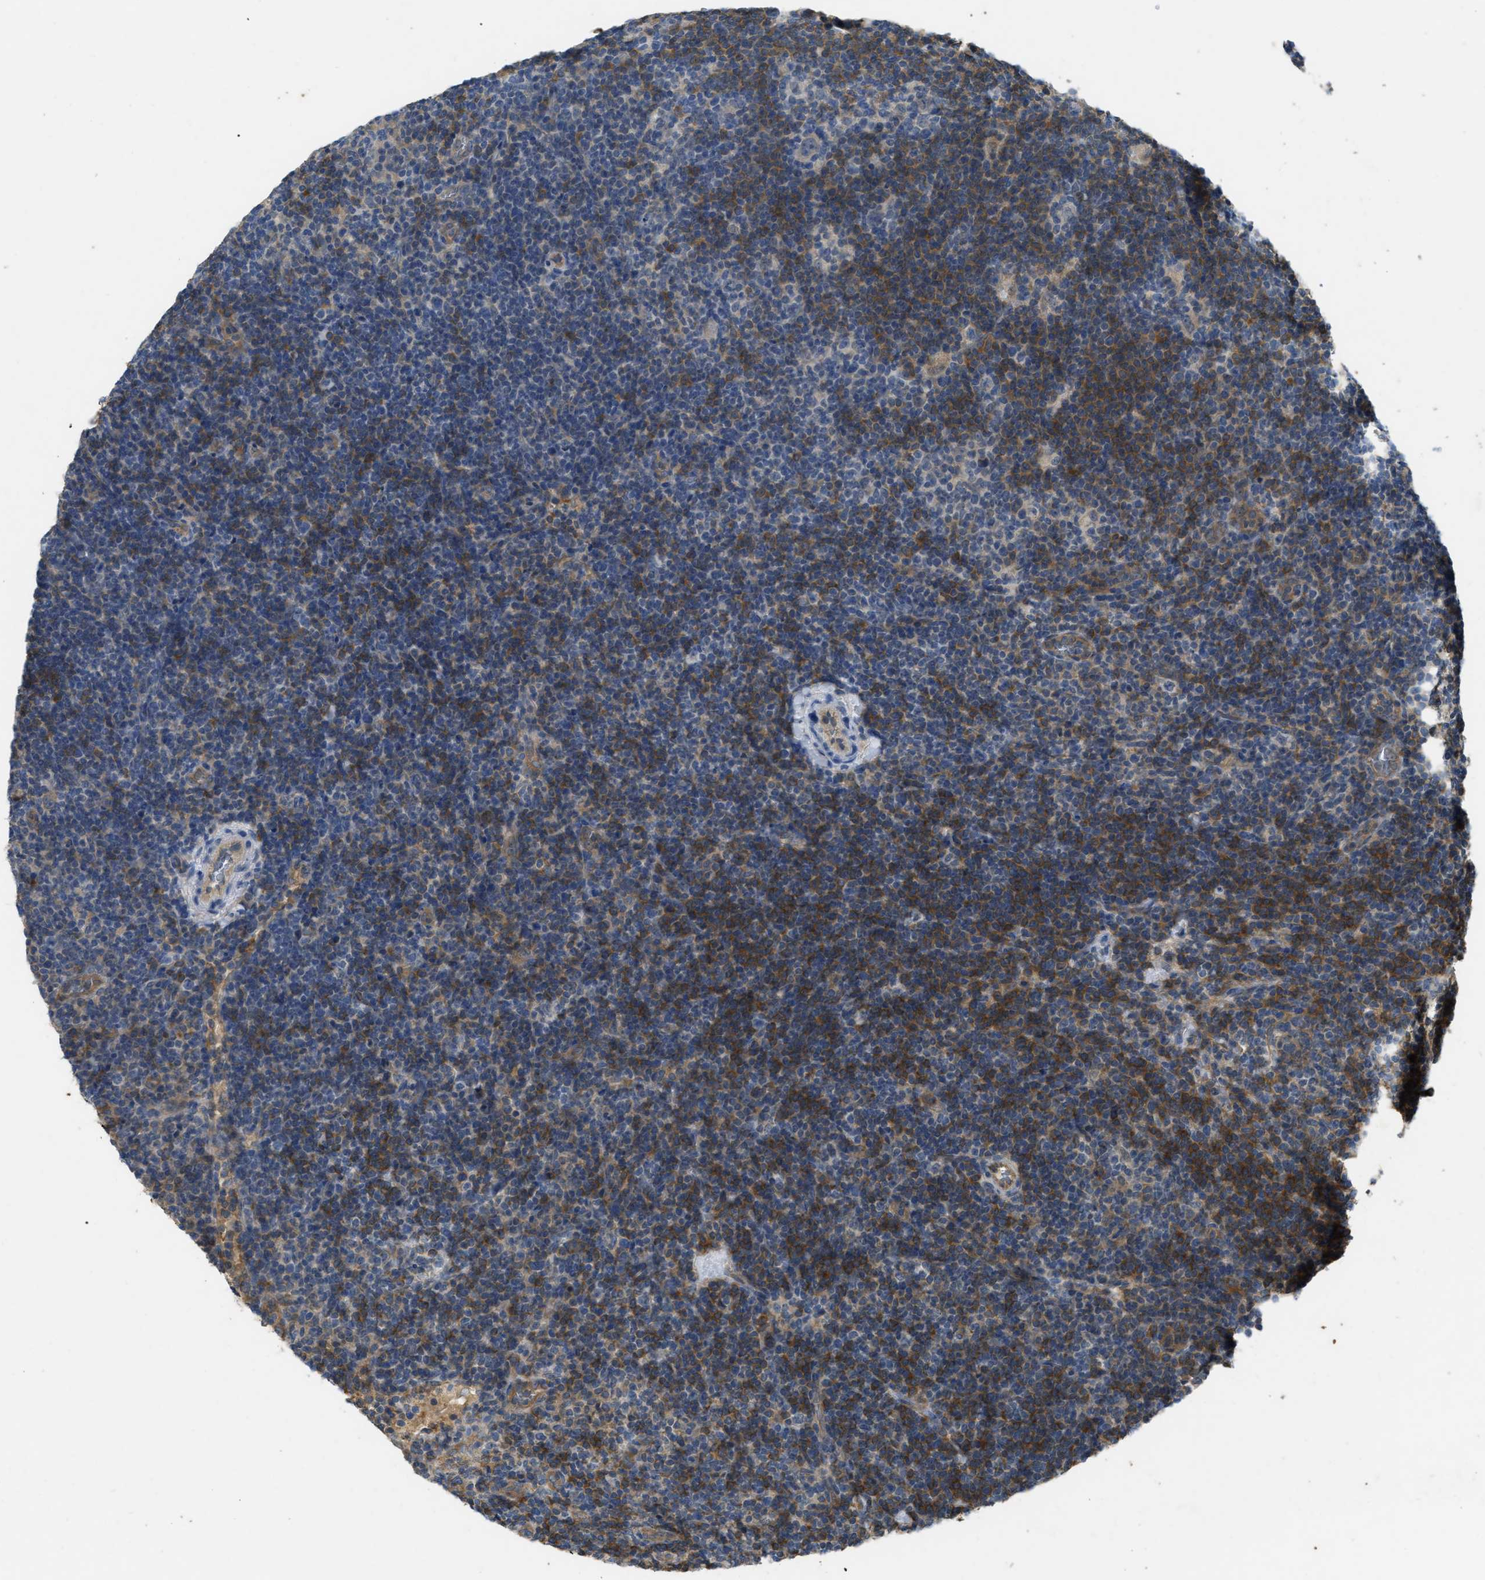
{"staining": {"intensity": "weak", "quantity": "<25%", "location": "cytoplasmic/membranous"}, "tissue": "lymphoma", "cell_type": "Tumor cells", "image_type": "cancer", "snomed": [{"axis": "morphology", "description": "Hodgkin's disease, NOS"}, {"axis": "topography", "description": "Lymph node"}], "caption": "This is an immunohistochemistry image of Hodgkin's disease. There is no staining in tumor cells.", "gene": "PPP3CA", "patient": {"sex": "female", "age": 57}}